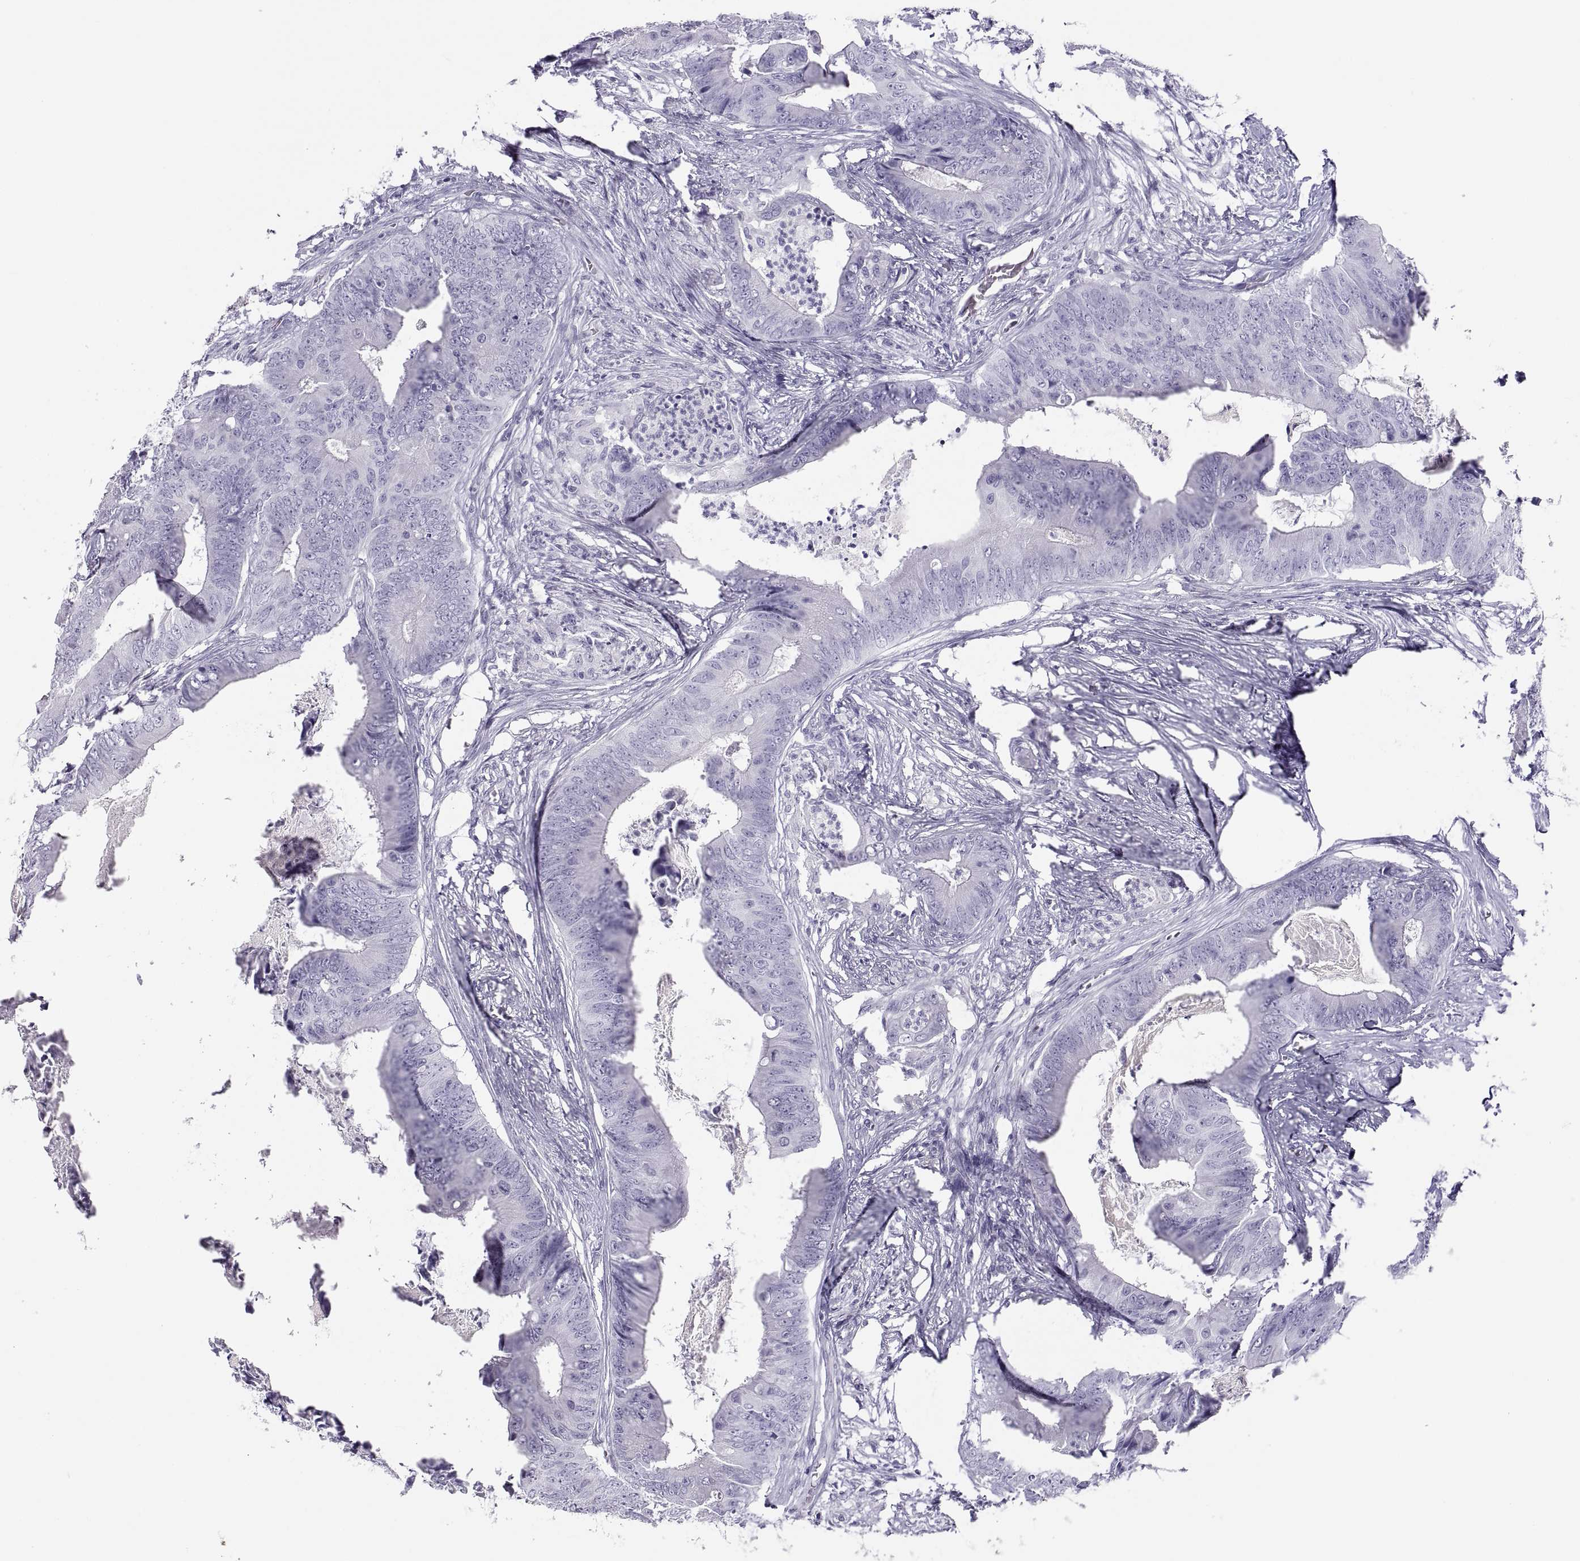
{"staining": {"intensity": "negative", "quantity": "none", "location": "none"}, "tissue": "colorectal cancer", "cell_type": "Tumor cells", "image_type": "cancer", "snomed": [{"axis": "morphology", "description": "Adenocarcinoma, NOS"}, {"axis": "topography", "description": "Colon"}], "caption": "This histopathology image is of colorectal cancer stained with immunohistochemistry (IHC) to label a protein in brown with the nuclei are counter-stained blue. There is no positivity in tumor cells.", "gene": "SEMG1", "patient": {"sex": "male", "age": 84}}